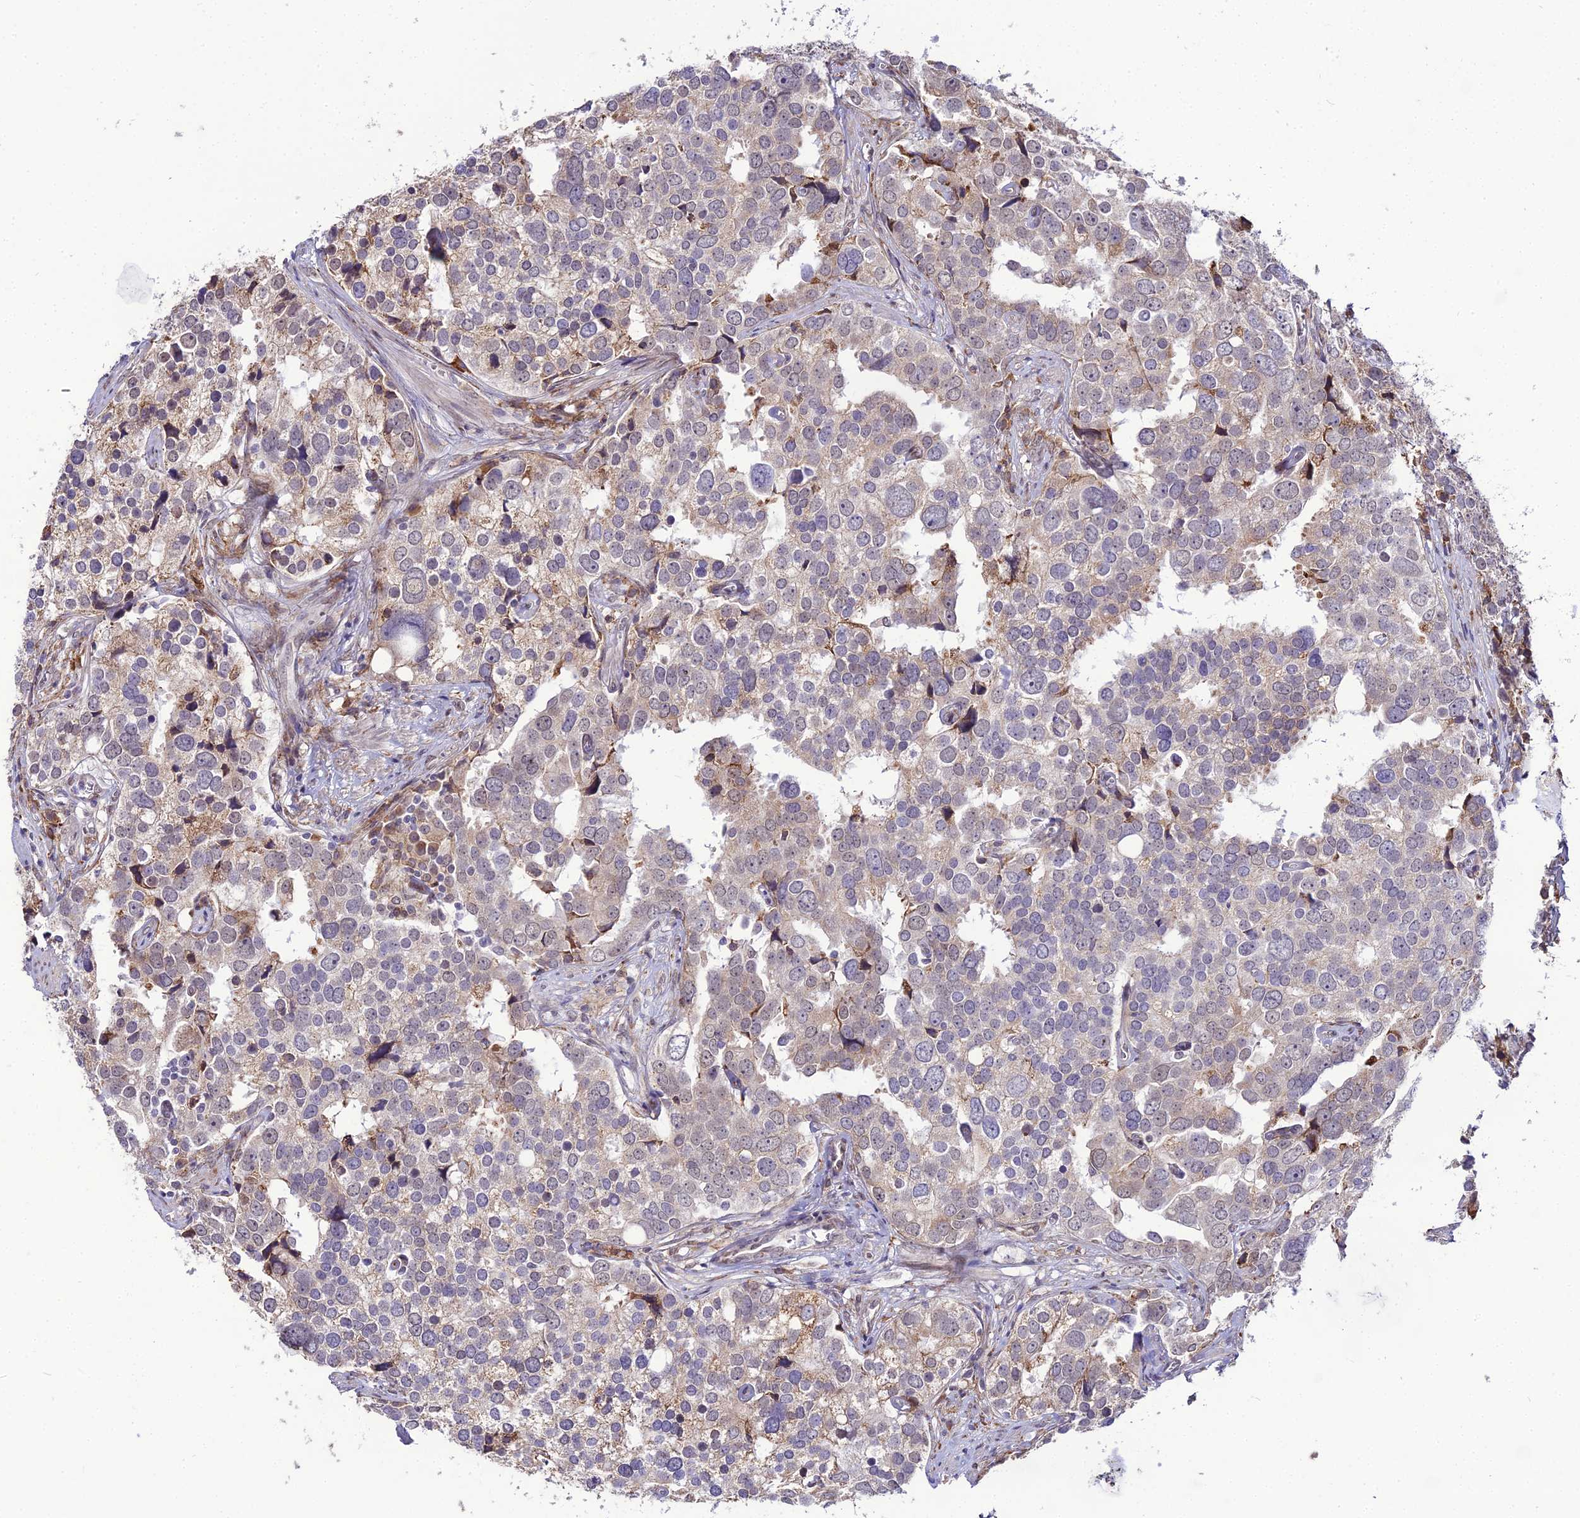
{"staining": {"intensity": "weak", "quantity": "<25%", "location": "cytoplasmic/membranous"}, "tissue": "prostate cancer", "cell_type": "Tumor cells", "image_type": "cancer", "snomed": [{"axis": "morphology", "description": "Adenocarcinoma, High grade"}, {"axis": "topography", "description": "Prostate"}], "caption": "IHC micrograph of neoplastic tissue: human high-grade adenocarcinoma (prostate) stained with DAB shows no significant protein positivity in tumor cells.", "gene": "TROAP", "patient": {"sex": "male", "age": 71}}